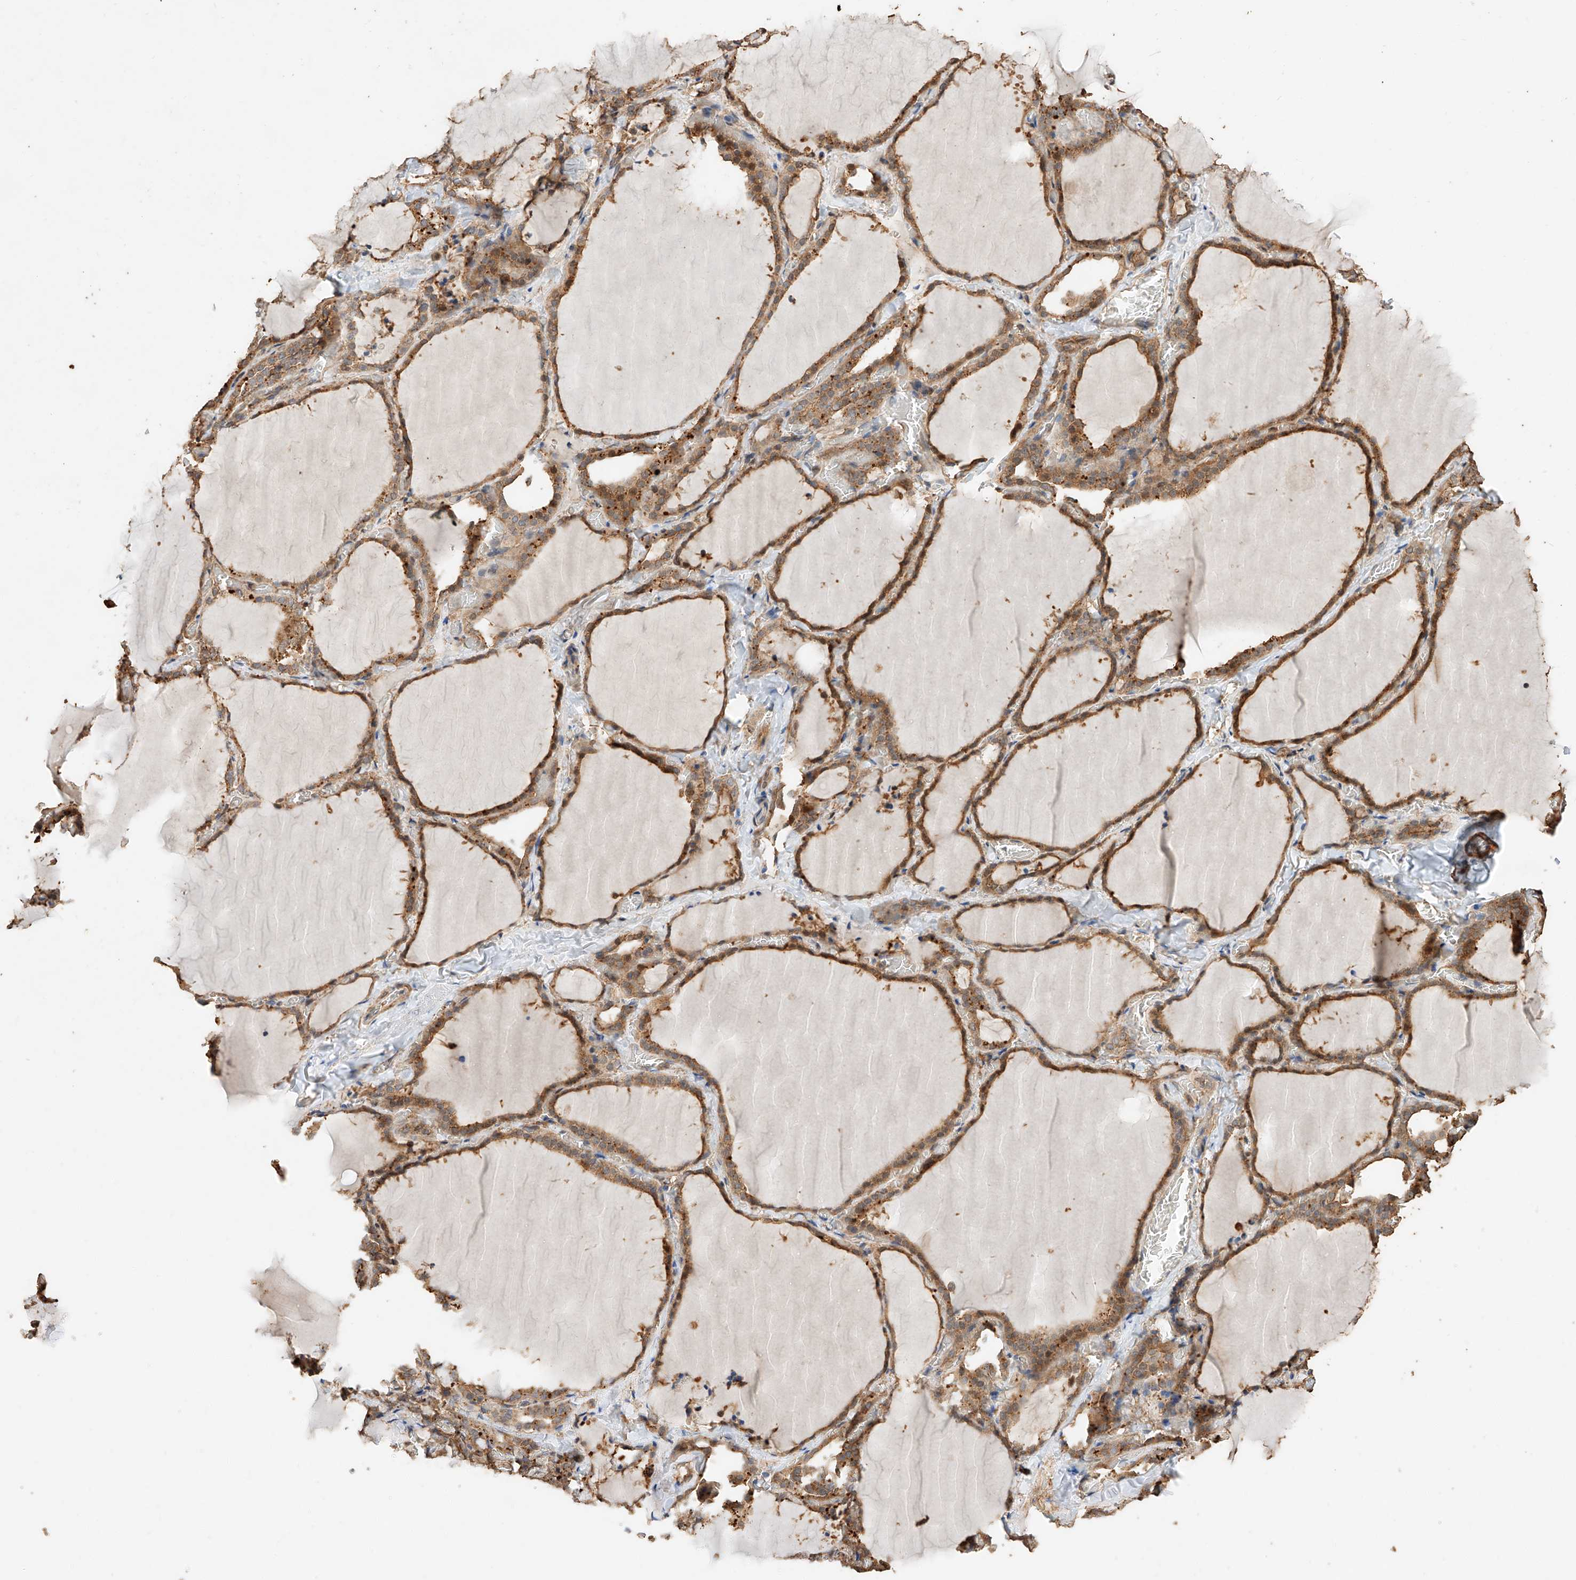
{"staining": {"intensity": "moderate", "quantity": ">75%", "location": "cytoplasmic/membranous"}, "tissue": "thyroid gland", "cell_type": "Glandular cells", "image_type": "normal", "snomed": [{"axis": "morphology", "description": "Normal tissue, NOS"}, {"axis": "topography", "description": "Thyroid gland"}], "caption": "Moderate cytoplasmic/membranous positivity is seen in approximately >75% of glandular cells in normal thyroid gland.", "gene": "GHDC", "patient": {"sex": "female", "age": 22}}